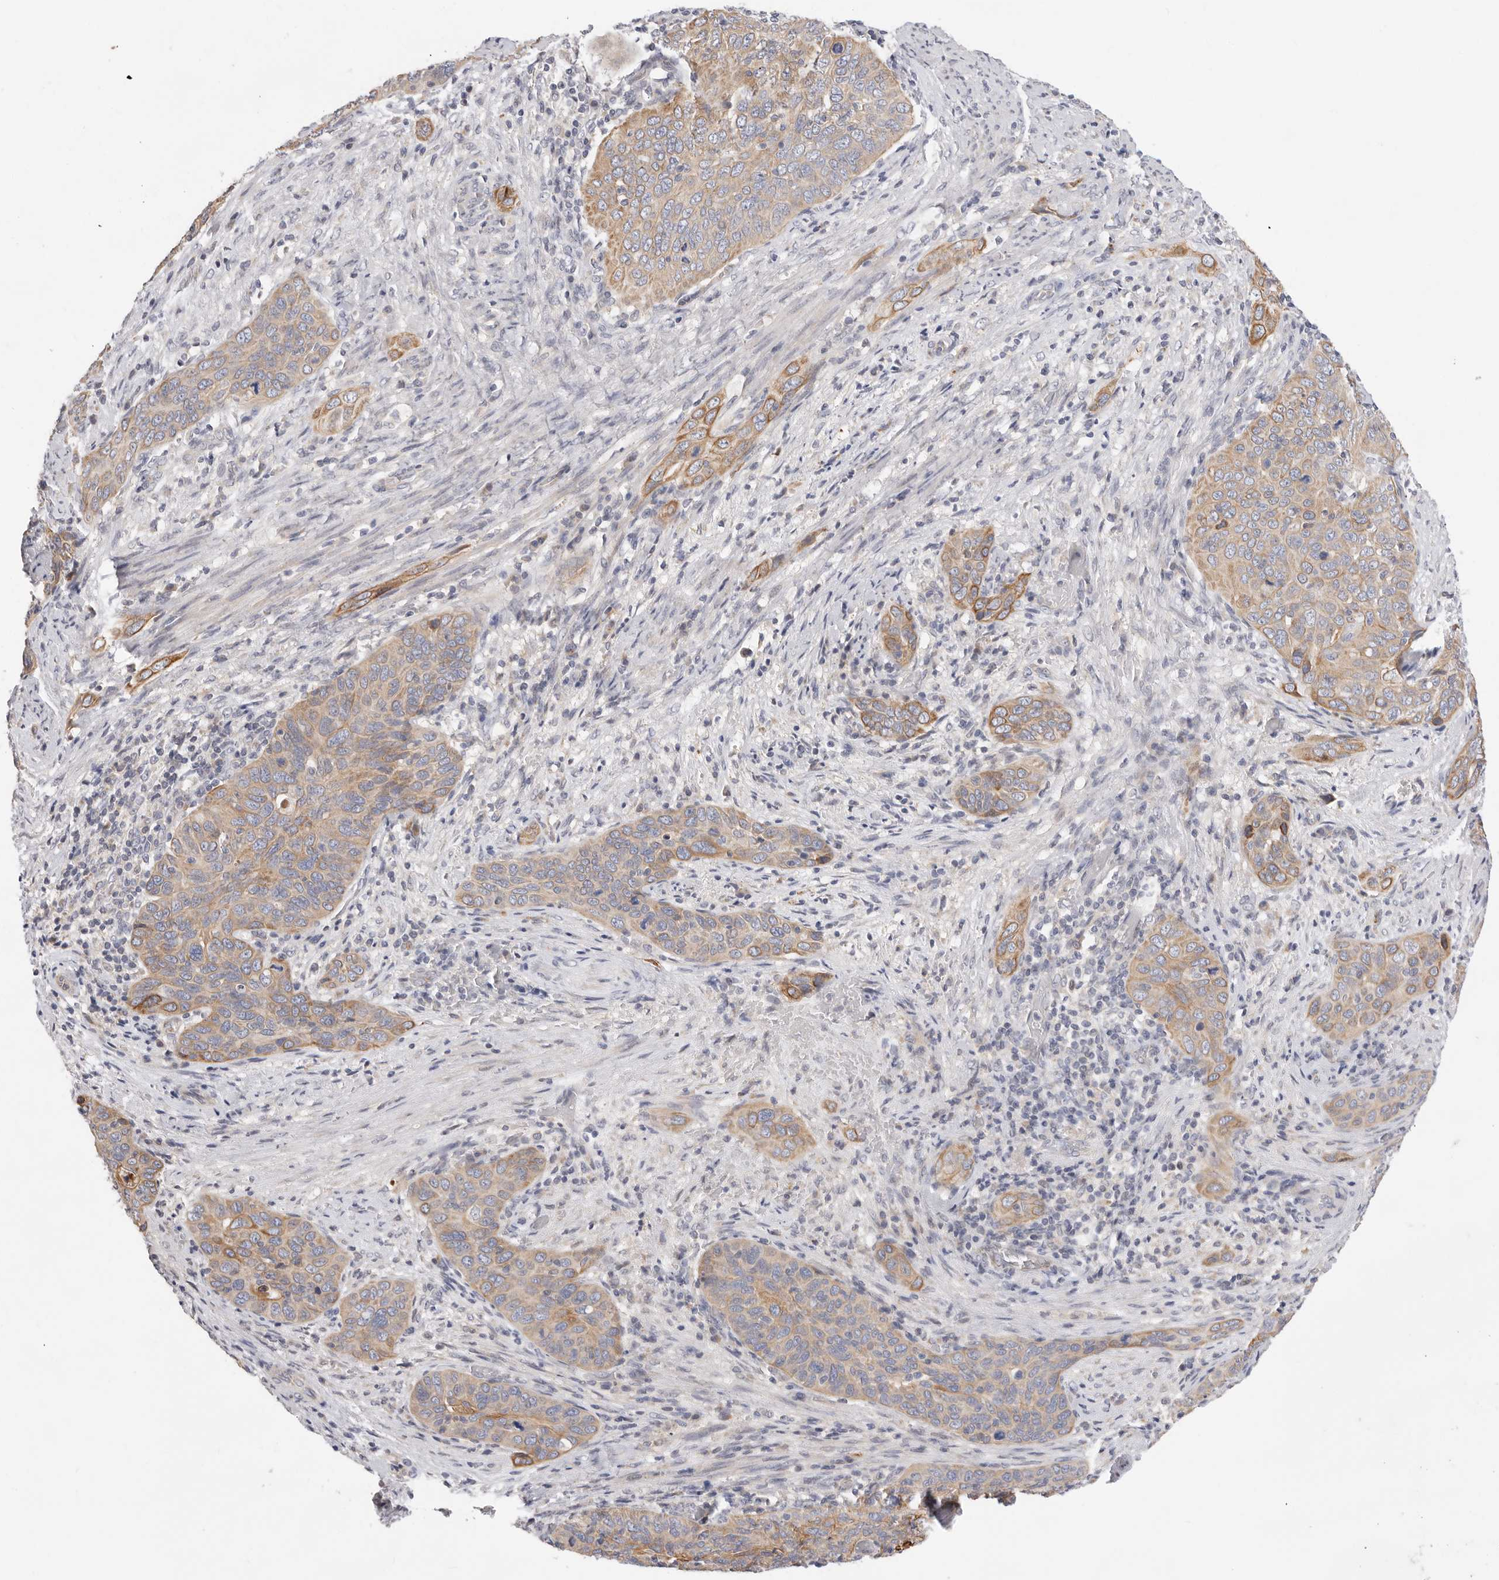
{"staining": {"intensity": "moderate", "quantity": ">75%", "location": "cytoplasmic/membranous"}, "tissue": "cervical cancer", "cell_type": "Tumor cells", "image_type": "cancer", "snomed": [{"axis": "morphology", "description": "Squamous cell carcinoma, NOS"}, {"axis": "topography", "description": "Cervix"}], "caption": "IHC of cervical cancer demonstrates medium levels of moderate cytoplasmic/membranous positivity in about >75% of tumor cells.", "gene": "USH1C", "patient": {"sex": "female", "age": 60}}